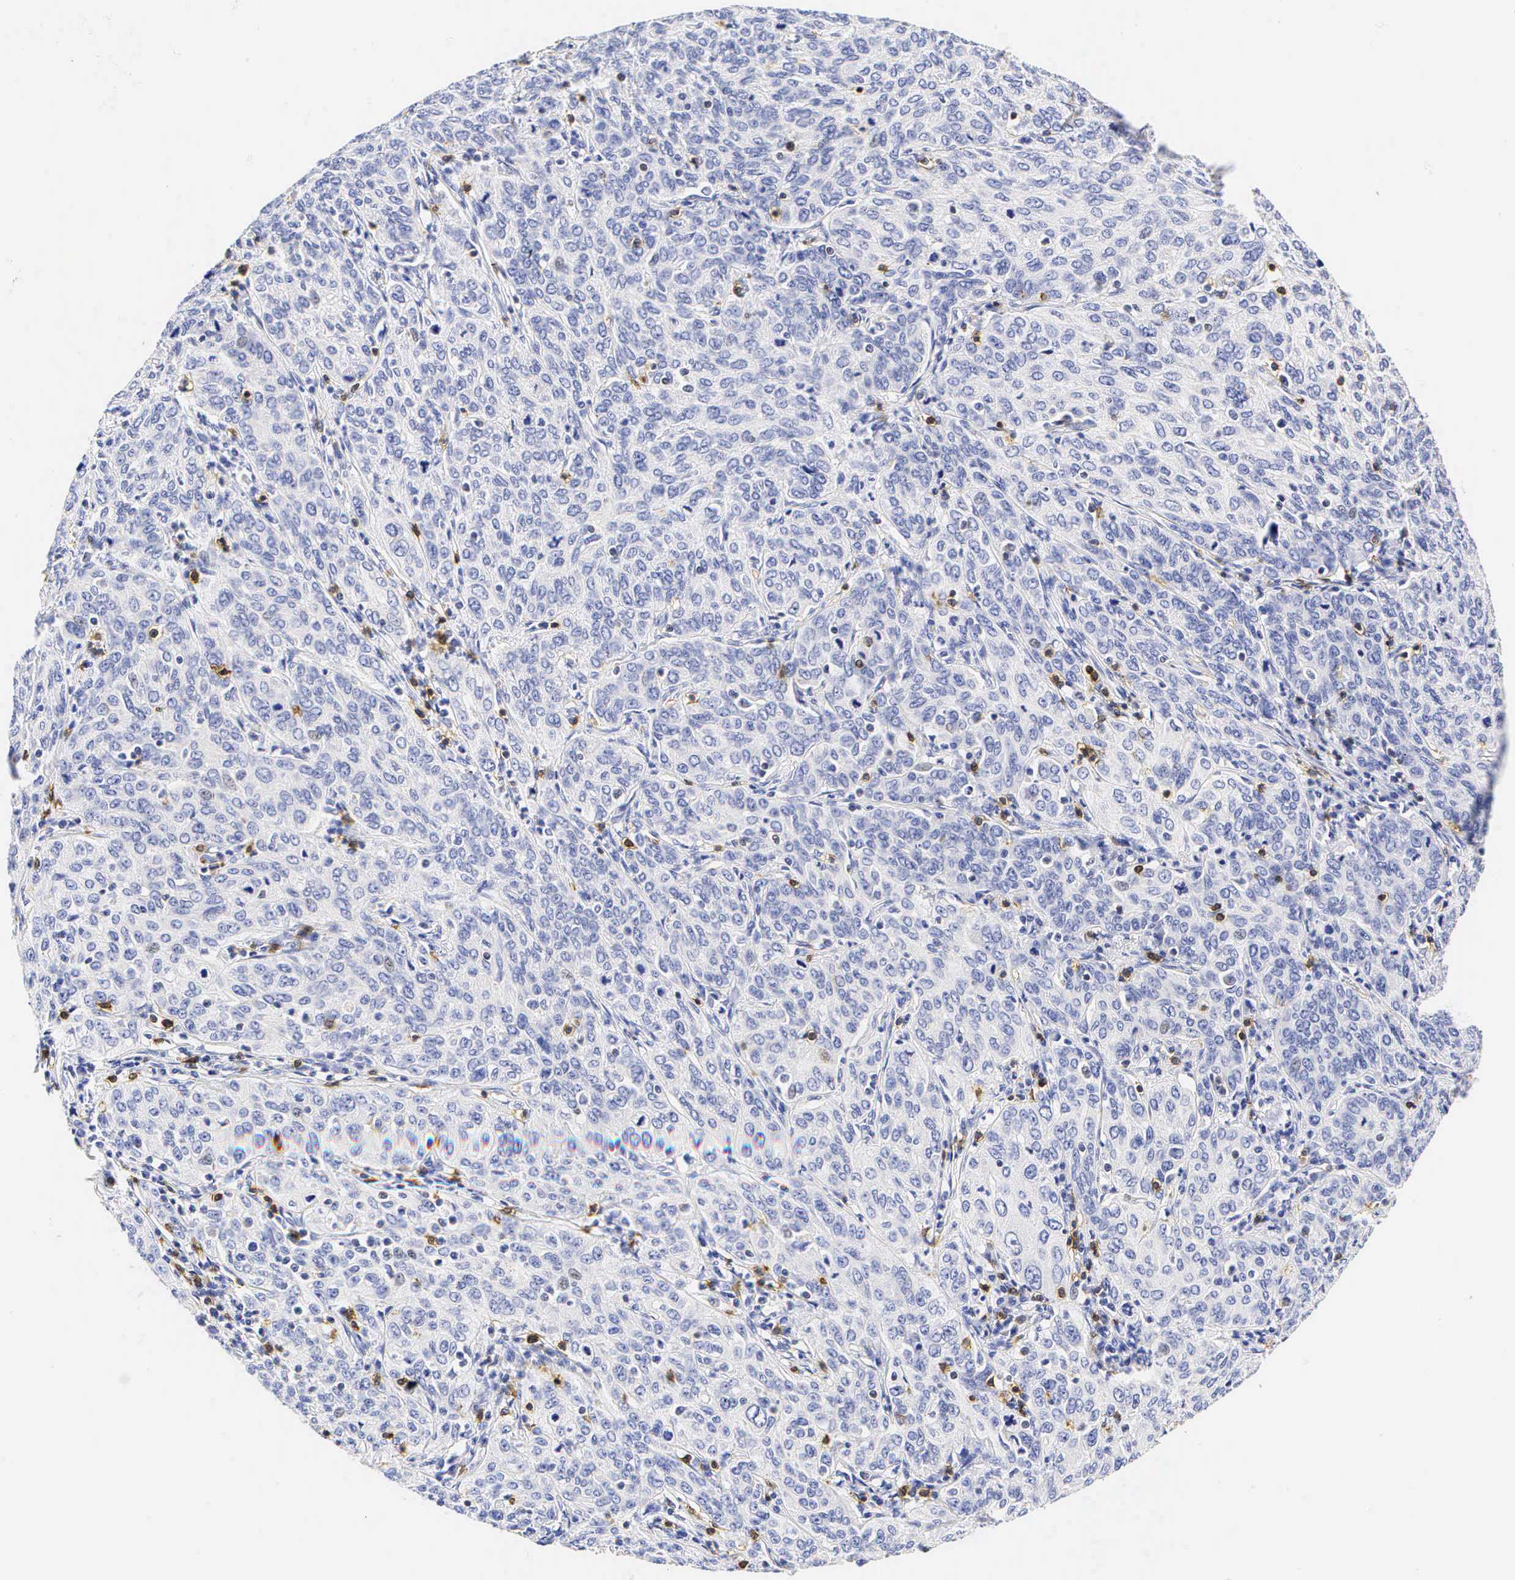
{"staining": {"intensity": "negative", "quantity": "none", "location": "none"}, "tissue": "cervical cancer", "cell_type": "Tumor cells", "image_type": "cancer", "snomed": [{"axis": "morphology", "description": "Squamous cell carcinoma, NOS"}, {"axis": "topography", "description": "Cervix"}], "caption": "Image shows no significant protein staining in tumor cells of squamous cell carcinoma (cervical).", "gene": "CD3E", "patient": {"sex": "female", "age": 38}}